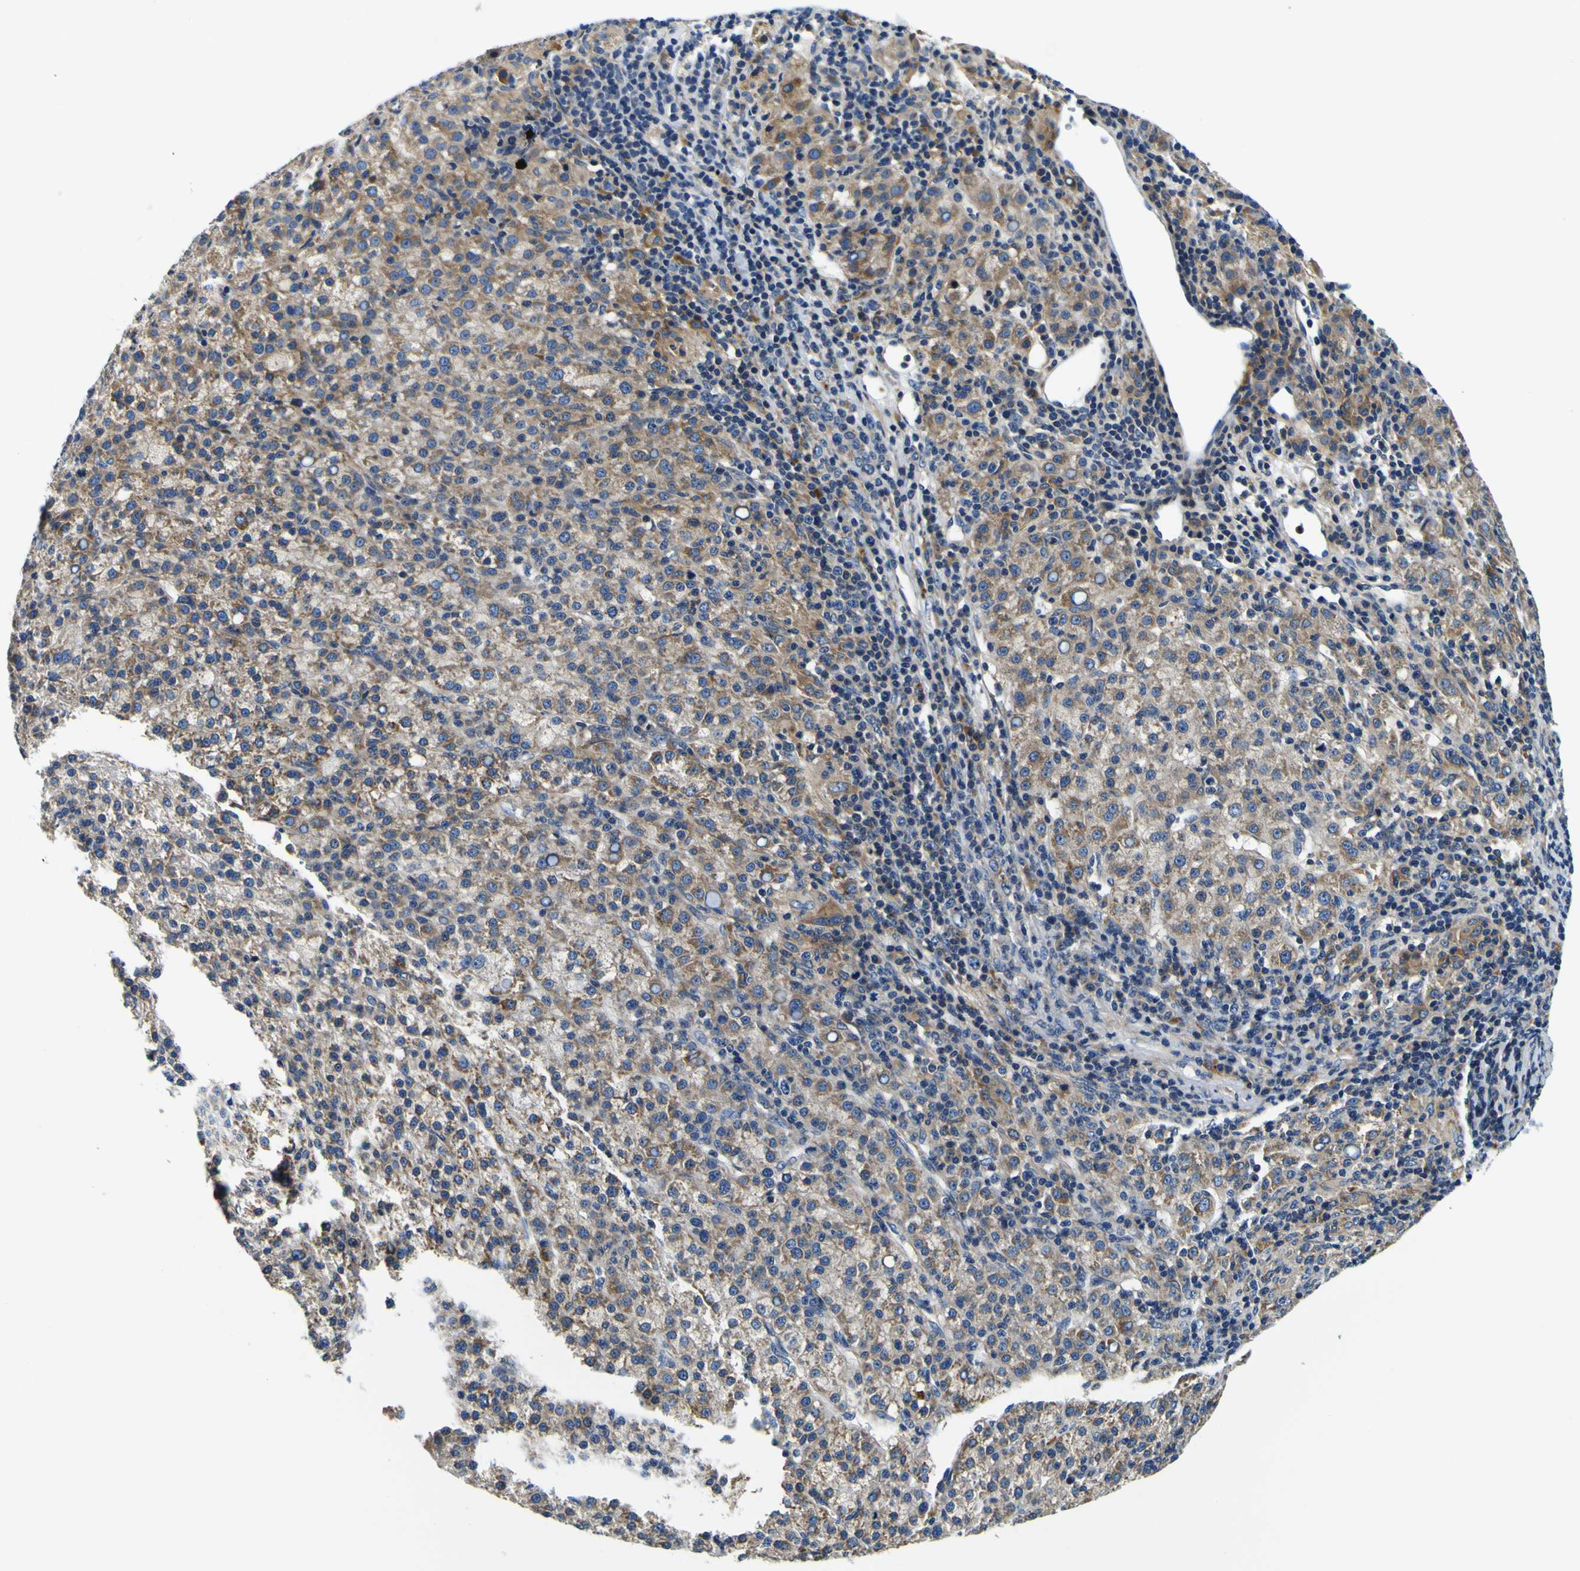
{"staining": {"intensity": "moderate", "quantity": ">75%", "location": "cytoplasmic/membranous"}, "tissue": "liver cancer", "cell_type": "Tumor cells", "image_type": "cancer", "snomed": [{"axis": "morphology", "description": "Carcinoma, Hepatocellular, NOS"}, {"axis": "topography", "description": "Liver"}], "caption": "Protein staining by IHC exhibits moderate cytoplasmic/membranous expression in approximately >75% of tumor cells in hepatocellular carcinoma (liver).", "gene": "CLSTN1", "patient": {"sex": "female", "age": 58}}